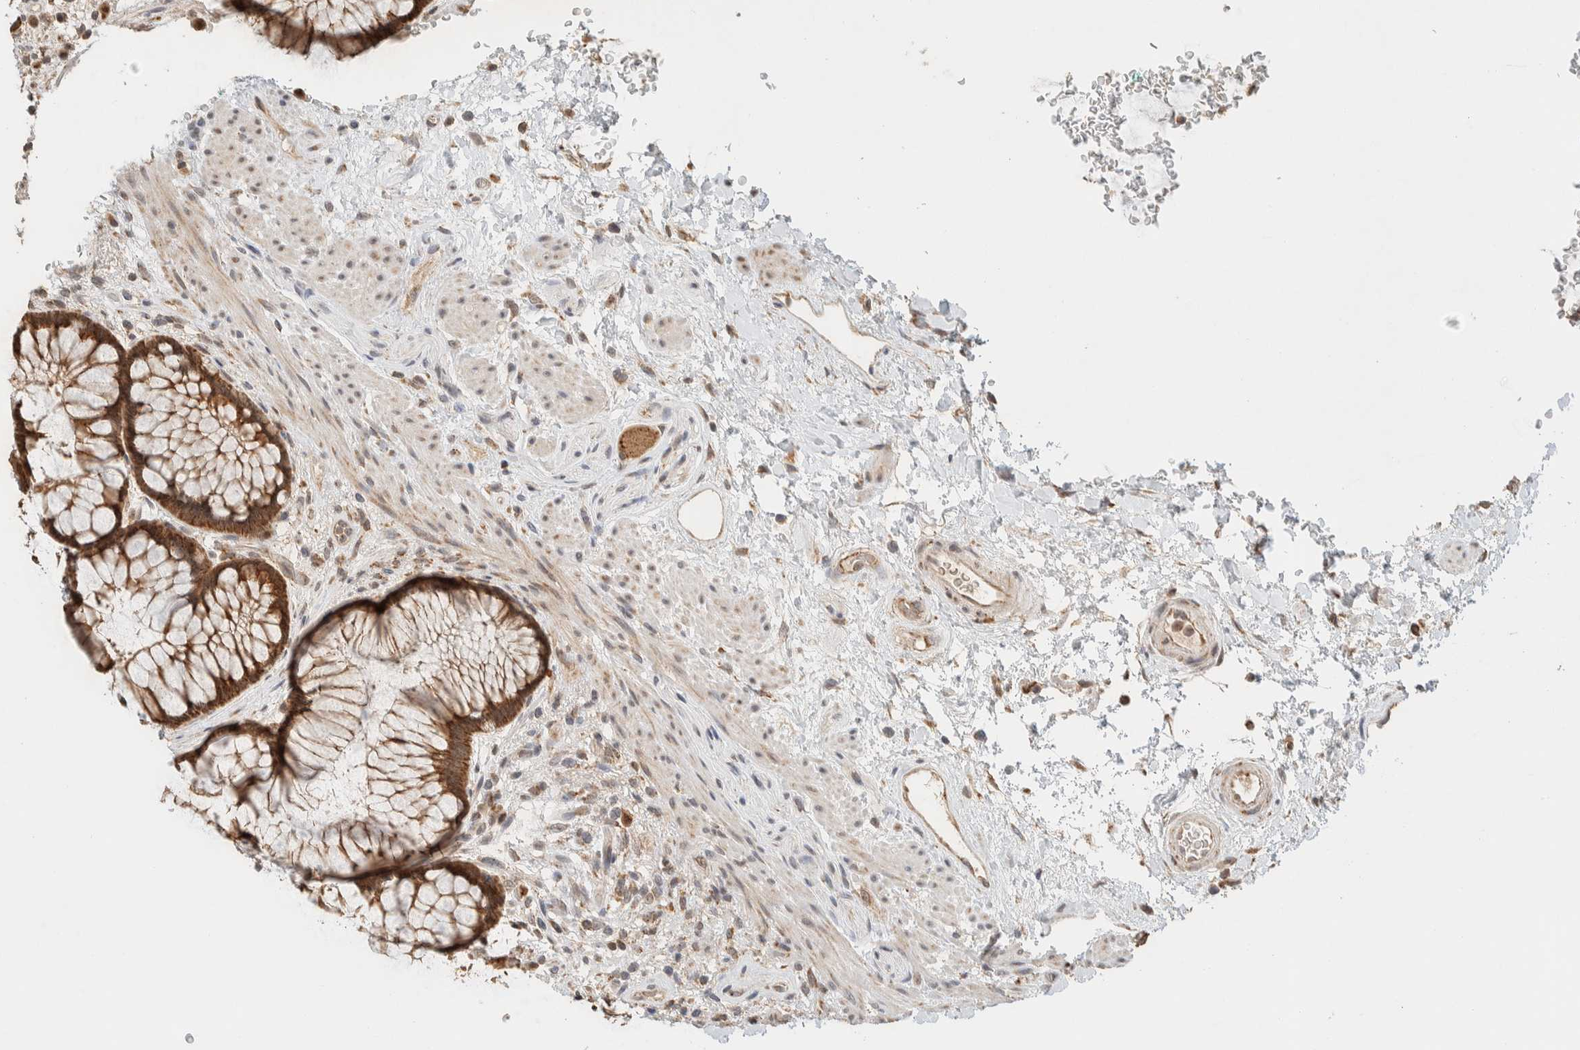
{"staining": {"intensity": "strong", "quantity": ">75%", "location": "cytoplasmic/membranous"}, "tissue": "rectum", "cell_type": "Glandular cells", "image_type": "normal", "snomed": [{"axis": "morphology", "description": "Normal tissue, NOS"}, {"axis": "topography", "description": "Rectum"}], "caption": "This photomicrograph exhibits IHC staining of normal human rectum, with high strong cytoplasmic/membranous positivity in approximately >75% of glandular cells.", "gene": "MRPL41", "patient": {"sex": "male", "age": 51}}